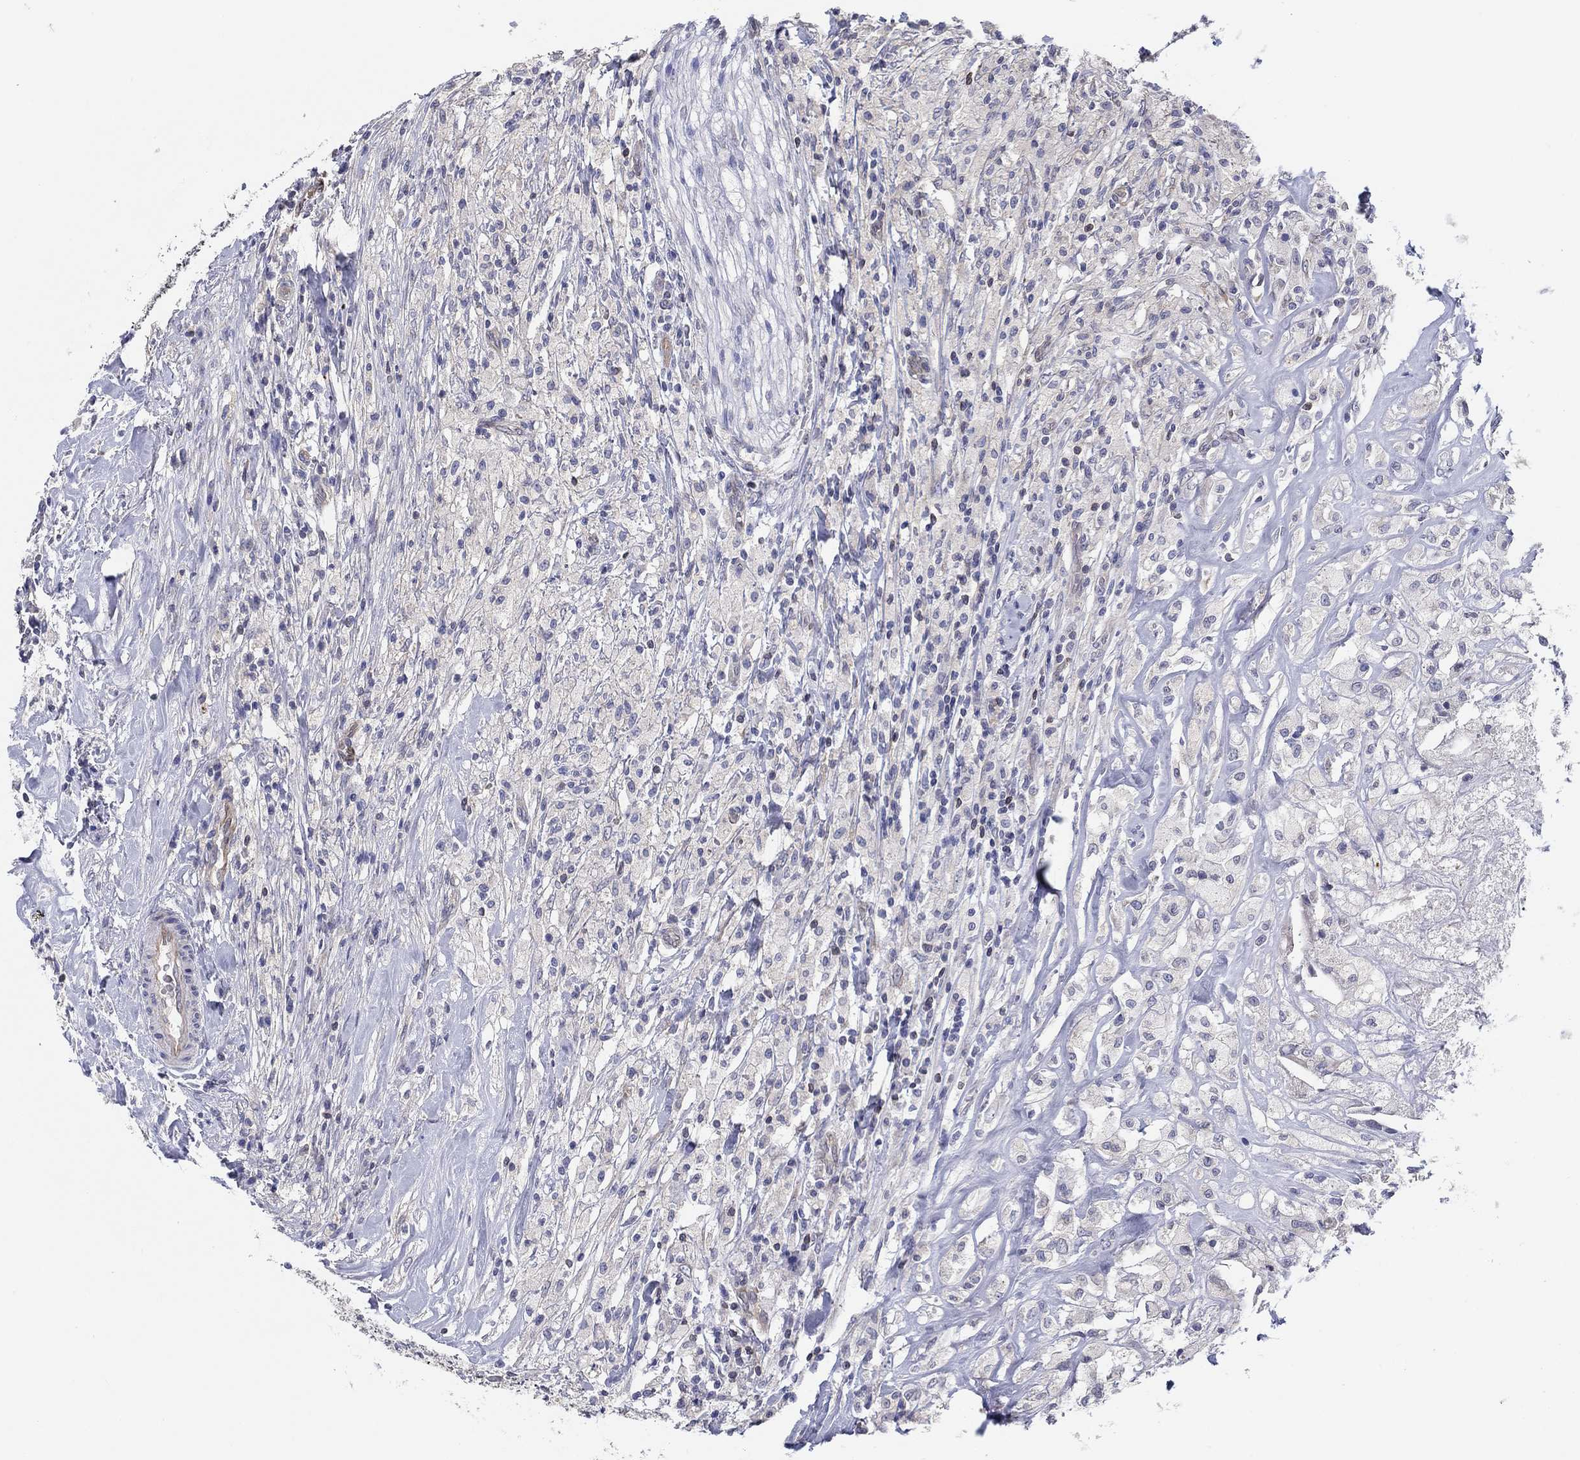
{"staining": {"intensity": "negative", "quantity": "none", "location": "none"}, "tissue": "testis cancer", "cell_type": "Tumor cells", "image_type": "cancer", "snomed": [{"axis": "morphology", "description": "Necrosis, NOS"}, {"axis": "morphology", "description": "Carcinoma, Embryonal, NOS"}, {"axis": "topography", "description": "Testis"}], "caption": "Tumor cells are negative for protein expression in human testis cancer.", "gene": "ERMP1", "patient": {"sex": "male", "age": 19}}